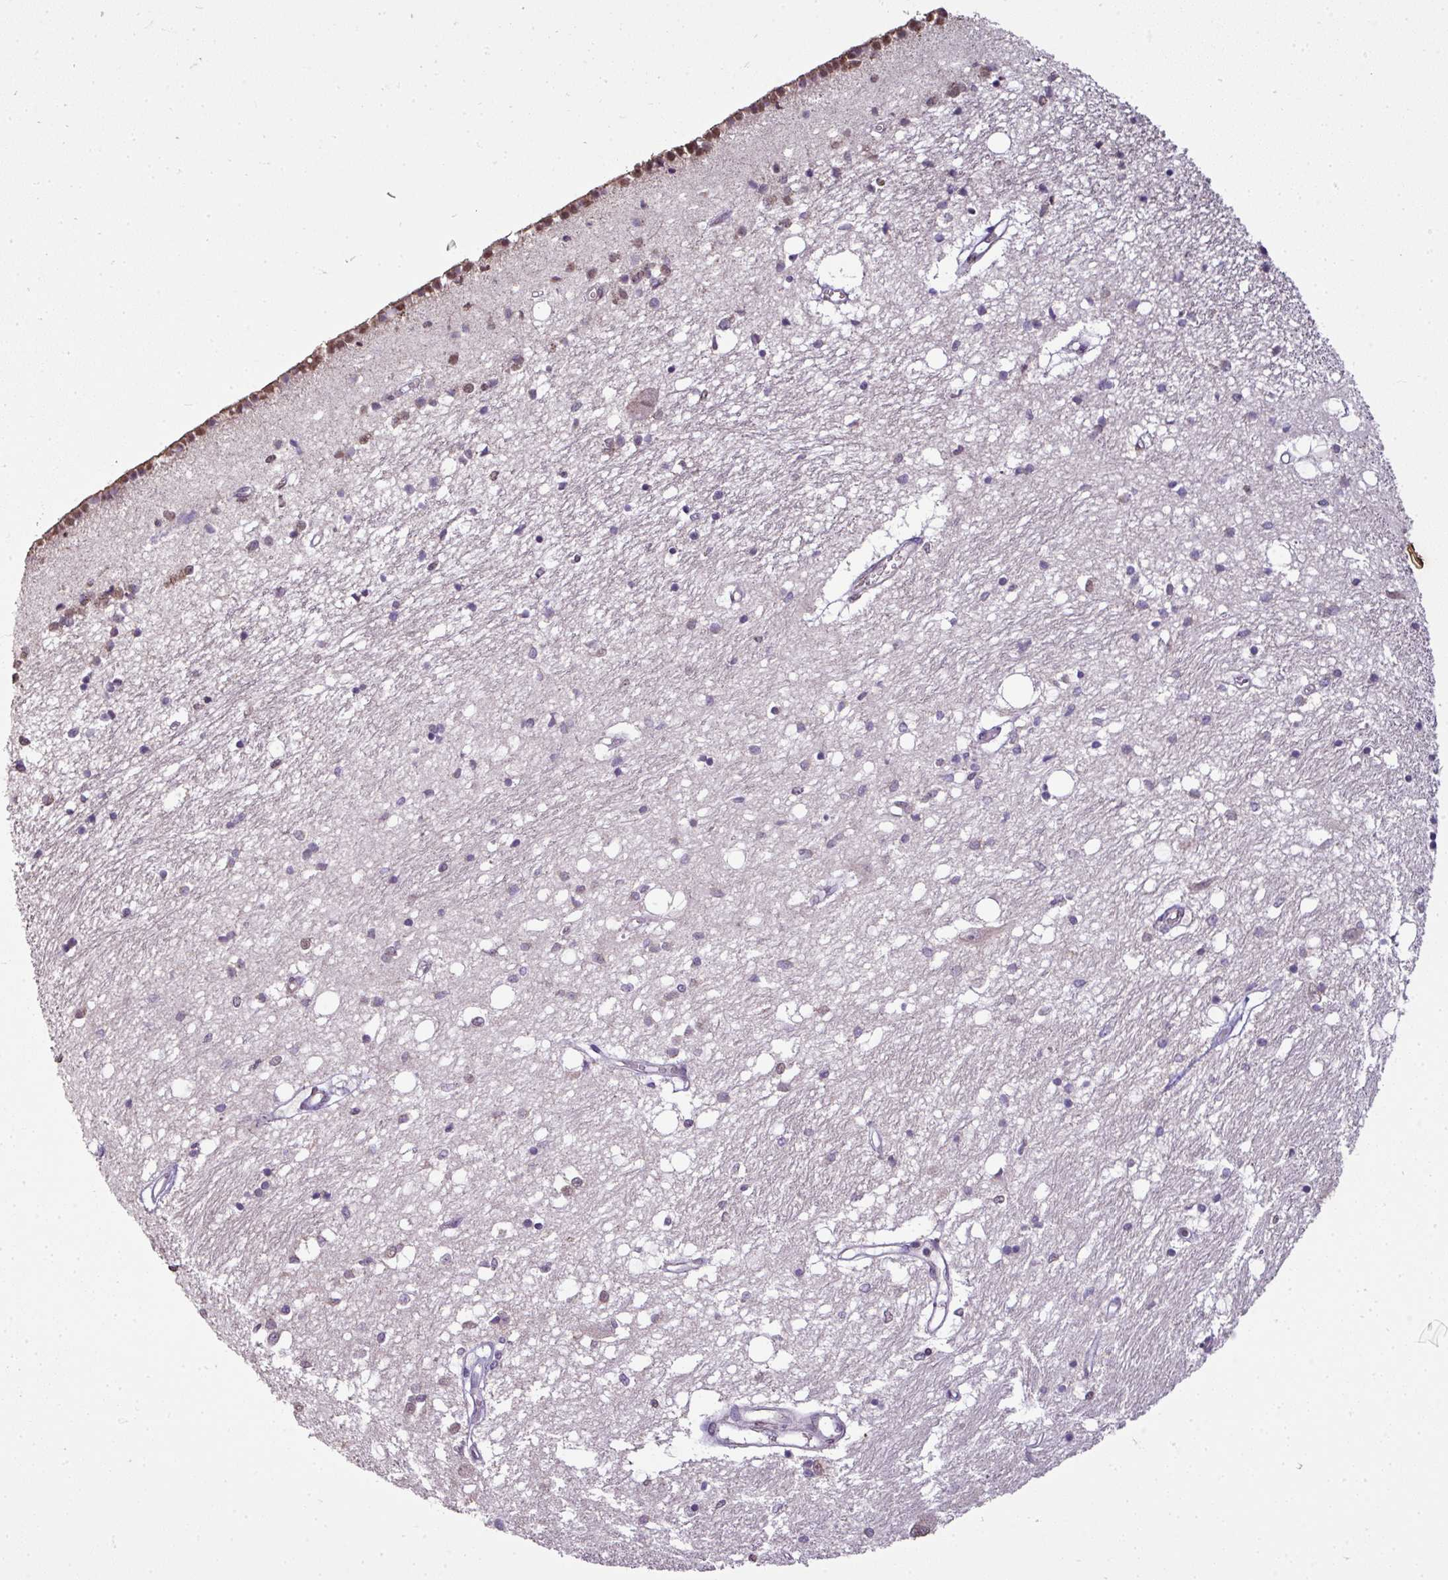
{"staining": {"intensity": "moderate", "quantity": "<25%", "location": "nuclear"}, "tissue": "caudate", "cell_type": "Glial cells", "image_type": "normal", "snomed": [{"axis": "morphology", "description": "Normal tissue, NOS"}, {"axis": "topography", "description": "Lateral ventricle wall"}], "caption": "This histopathology image shows immunohistochemistry staining of normal human caudate, with low moderate nuclear expression in about <25% of glial cells.", "gene": "JPH2", "patient": {"sex": "male", "age": 70}}